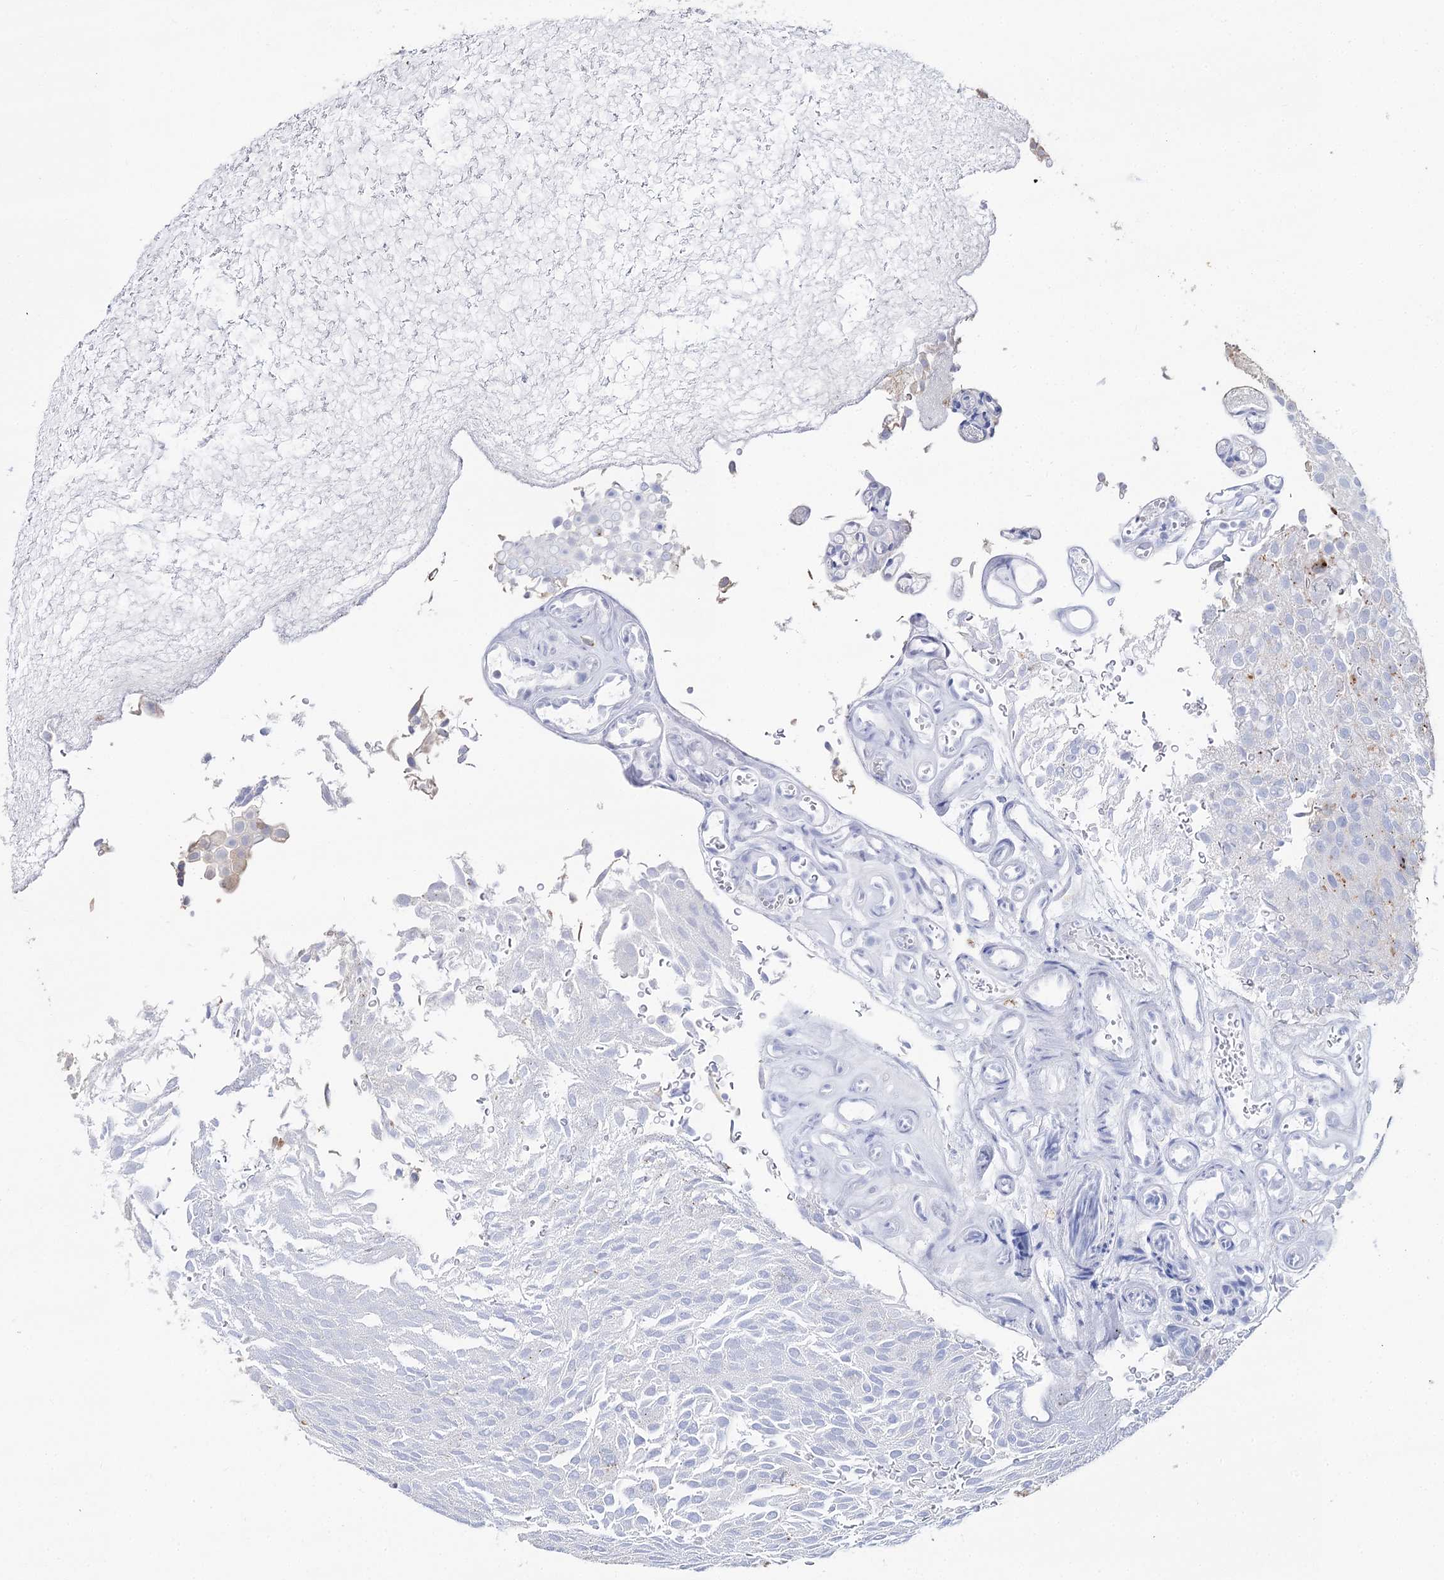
{"staining": {"intensity": "negative", "quantity": "none", "location": "none"}, "tissue": "urothelial cancer", "cell_type": "Tumor cells", "image_type": "cancer", "snomed": [{"axis": "morphology", "description": "Urothelial carcinoma, Low grade"}, {"axis": "topography", "description": "Urinary bladder"}], "caption": "This is an IHC micrograph of urothelial cancer. There is no positivity in tumor cells.", "gene": "SLC3A1", "patient": {"sex": "male", "age": 78}}